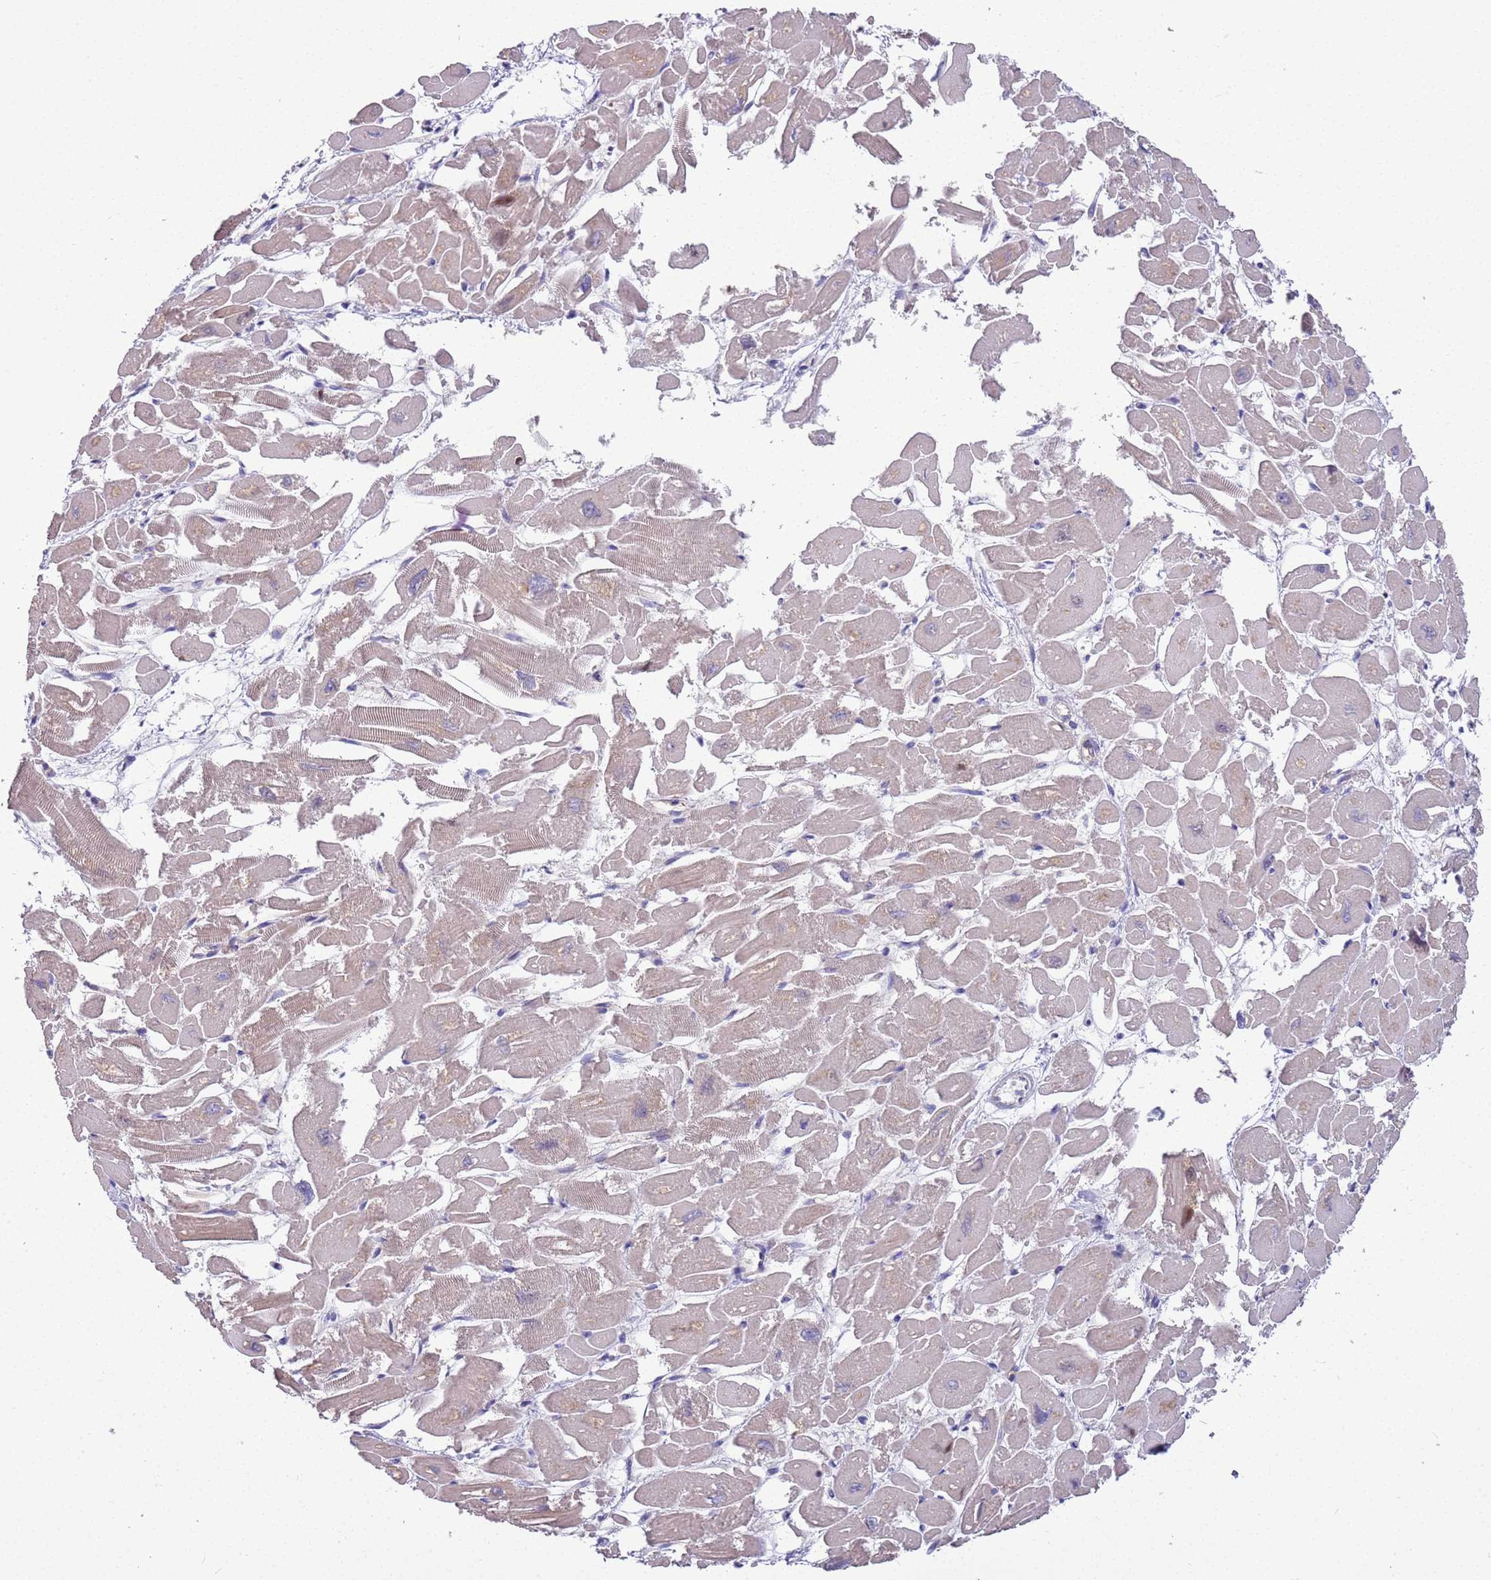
{"staining": {"intensity": "weak", "quantity": "25%-75%", "location": "cytoplasmic/membranous,nuclear"}, "tissue": "heart muscle", "cell_type": "Cardiomyocytes", "image_type": "normal", "snomed": [{"axis": "morphology", "description": "Normal tissue, NOS"}, {"axis": "topography", "description": "Heart"}], "caption": "Immunohistochemistry (IHC) micrograph of unremarkable heart muscle: heart muscle stained using immunohistochemistry (IHC) demonstrates low levels of weak protein expression localized specifically in the cytoplasmic/membranous,nuclear of cardiomyocytes, appearing as a cytoplasmic/membranous,nuclear brown color.", "gene": "BRMS1L", "patient": {"sex": "male", "age": 54}}